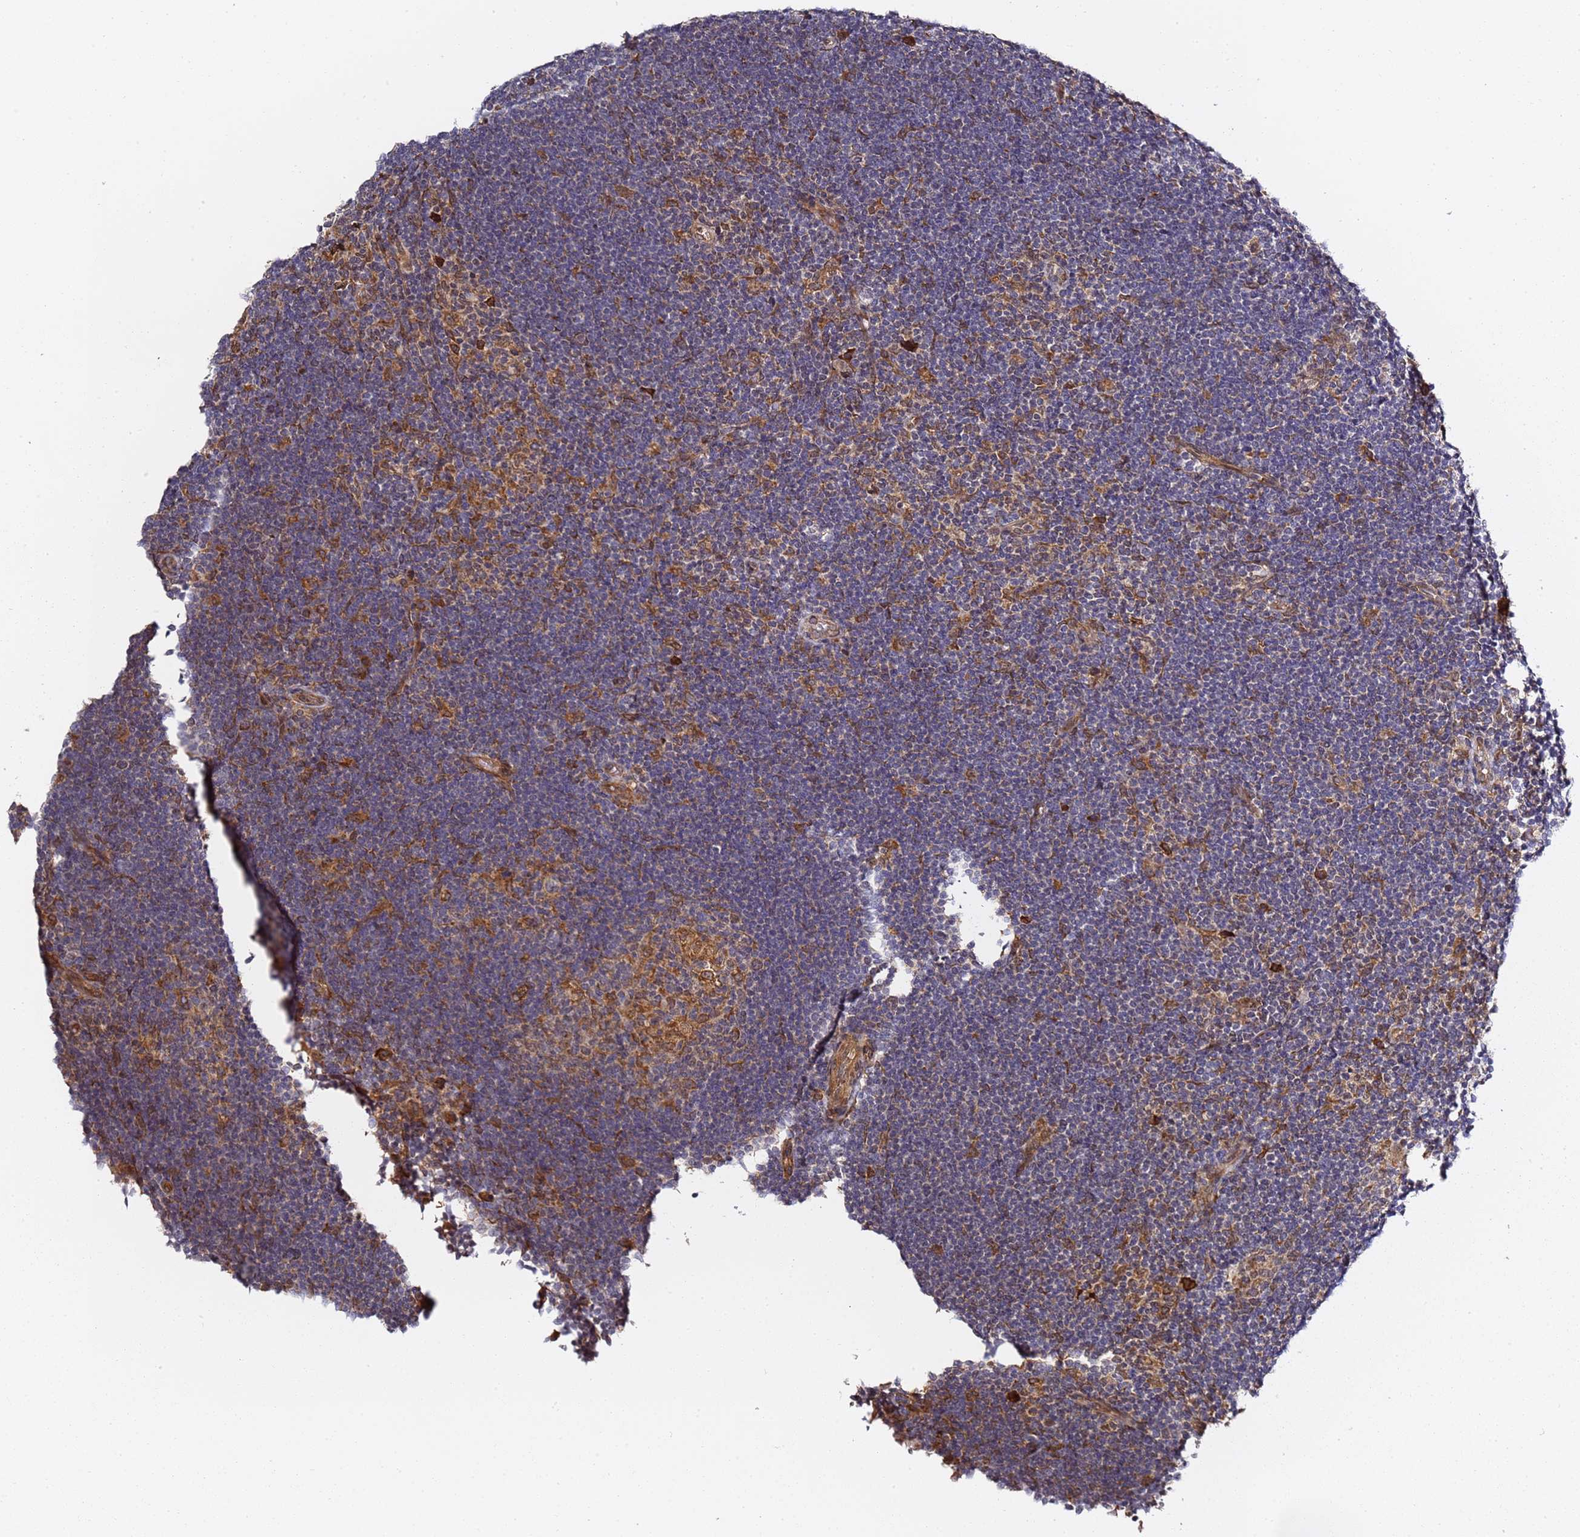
{"staining": {"intensity": "moderate", "quantity": ">75%", "location": "cytoplasmic/membranous"}, "tissue": "lymphoma", "cell_type": "Tumor cells", "image_type": "cancer", "snomed": [{"axis": "morphology", "description": "Hodgkin's disease, NOS"}, {"axis": "topography", "description": "Lymph node"}], "caption": "Hodgkin's disease stained with a protein marker demonstrates moderate staining in tumor cells.", "gene": "PRKAB2", "patient": {"sex": "female", "age": 57}}